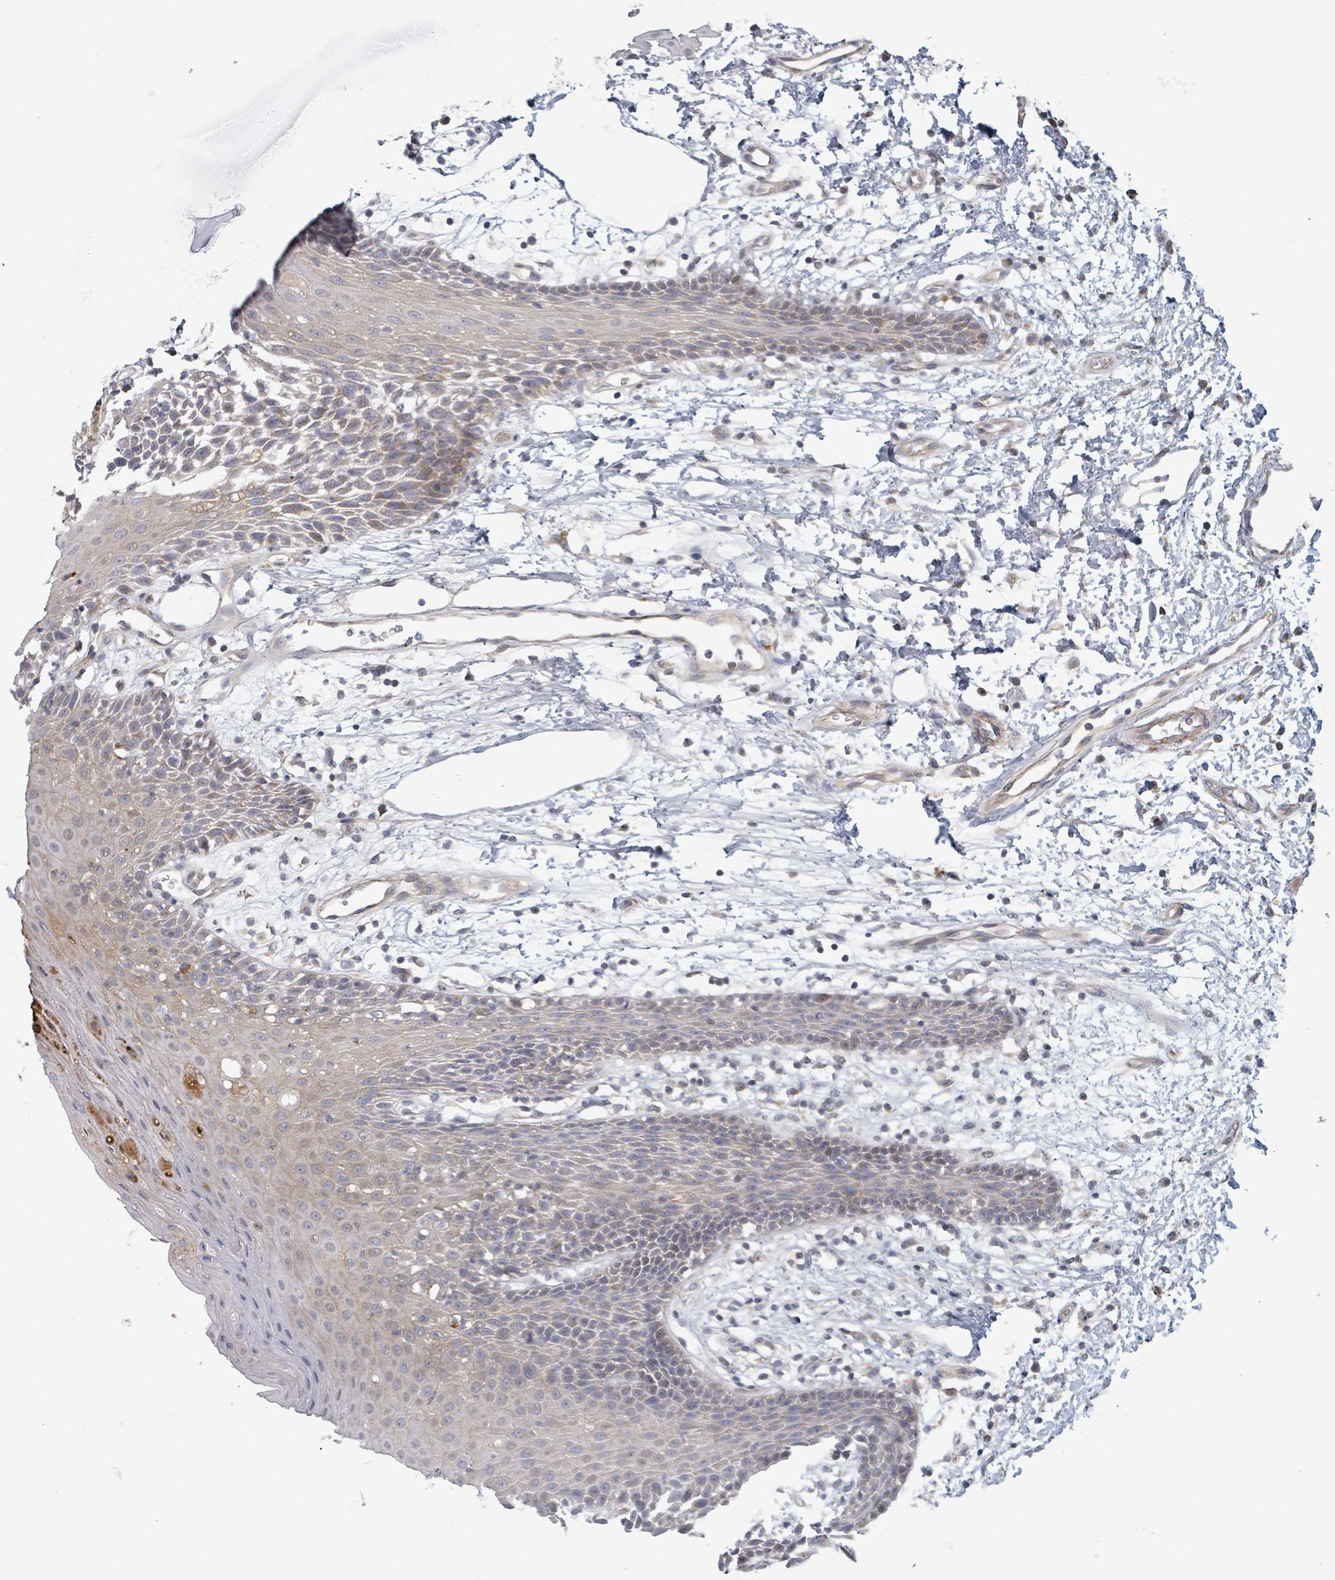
{"staining": {"intensity": "weak", "quantity": "25%-75%", "location": "cytoplasmic/membranous"}, "tissue": "oral mucosa", "cell_type": "Squamous epithelial cells", "image_type": "normal", "snomed": [{"axis": "morphology", "description": "Normal tissue, NOS"}, {"axis": "topography", "description": "Oral tissue"}, {"axis": "topography", "description": "Tounge, NOS"}], "caption": "Immunohistochemical staining of normal oral mucosa exhibits weak cytoplasmic/membranous protein staining in approximately 25%-75% of squamous epithelial cells. The staining was performed using DAB, with brown indicating positive protein expression. Nuclei are stained blue with hematoxylin.", "gene": "GABBR1", "patient": {"sex": "female", "age": 59}}